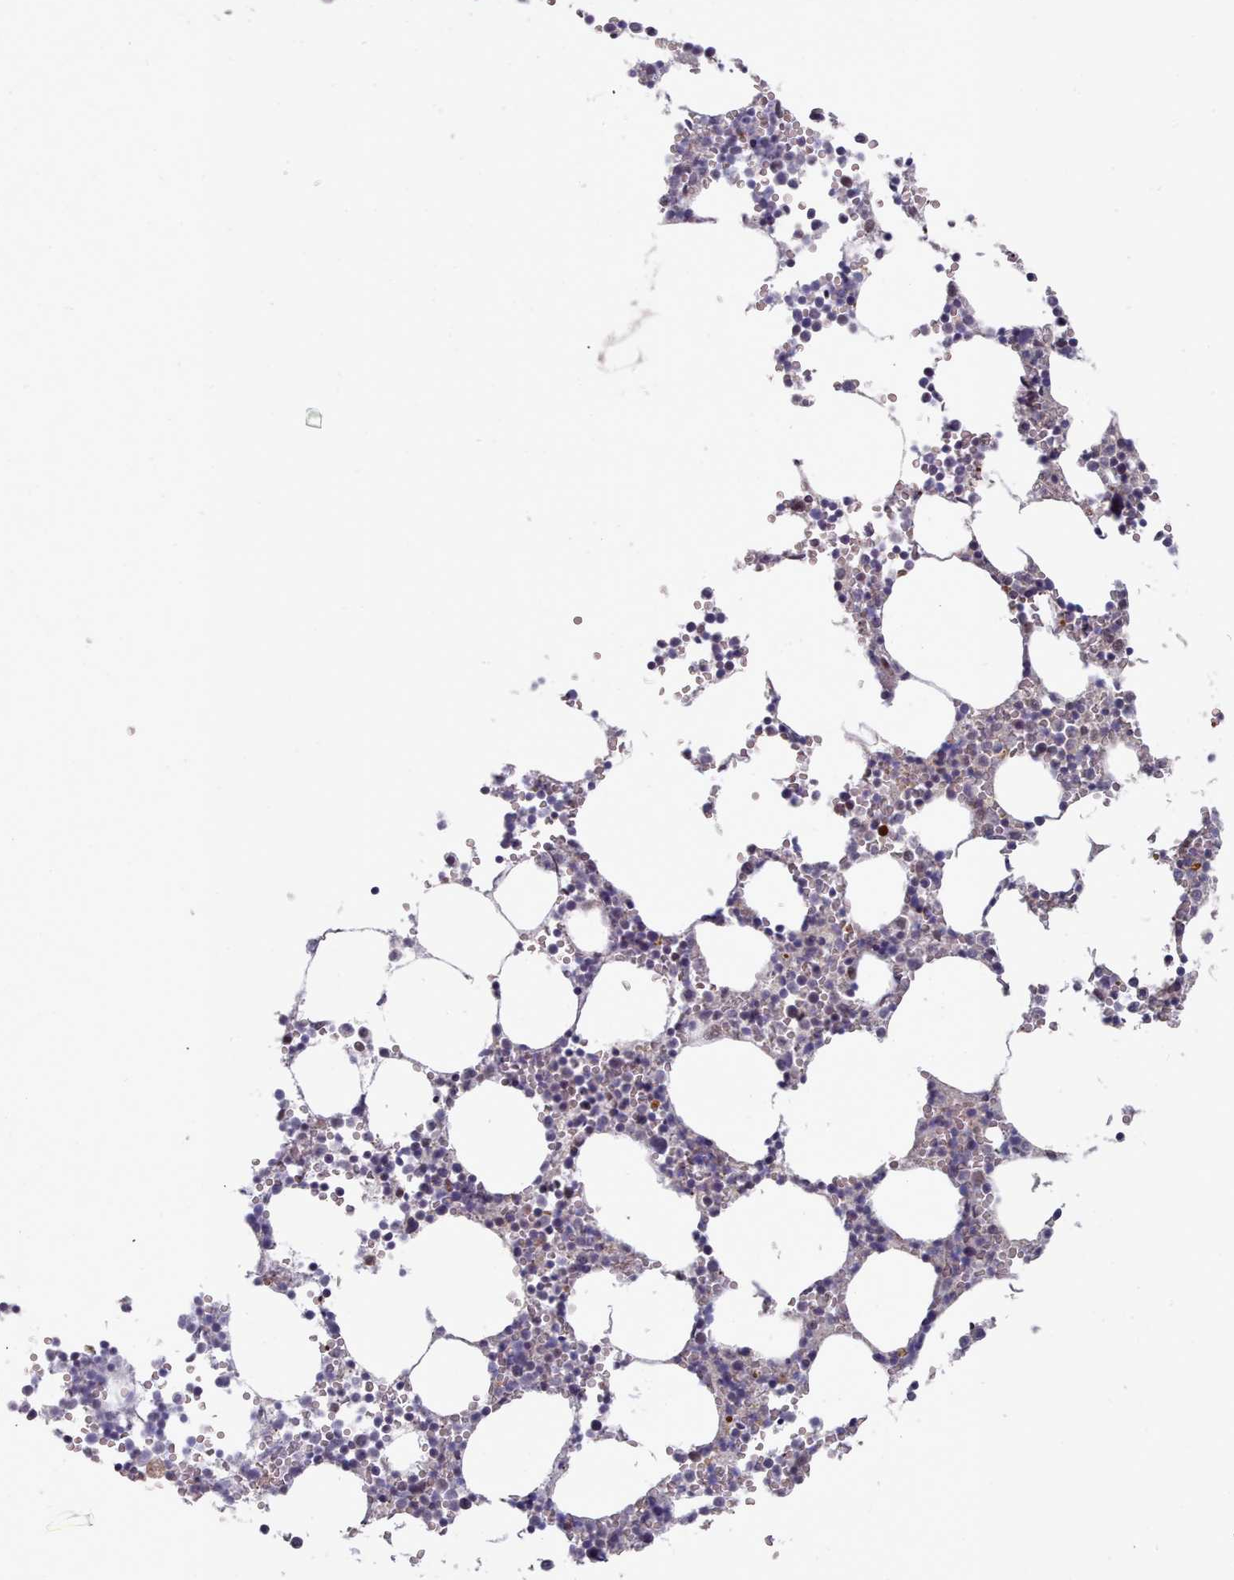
{"staining": {"intensity": "strong", "quantity": "<25%", "location": "nuclear"}, "tissue": "bone marrow", "cell_type": "Hematopoietic cells", "image_type": "normal", "snomed": [{"axis": "morphology", "description": "Normal tissue, NOS"}, {"axis": "topography", "description": "Bone marrow"}], "caption": "Hematopoietic cells demonstrate medium levels of strong nuclear expression in about <25% of cells in unremarkable bone marrow.", "gene": "GINS1", "patient": {"sex": "female", "age": 64}}